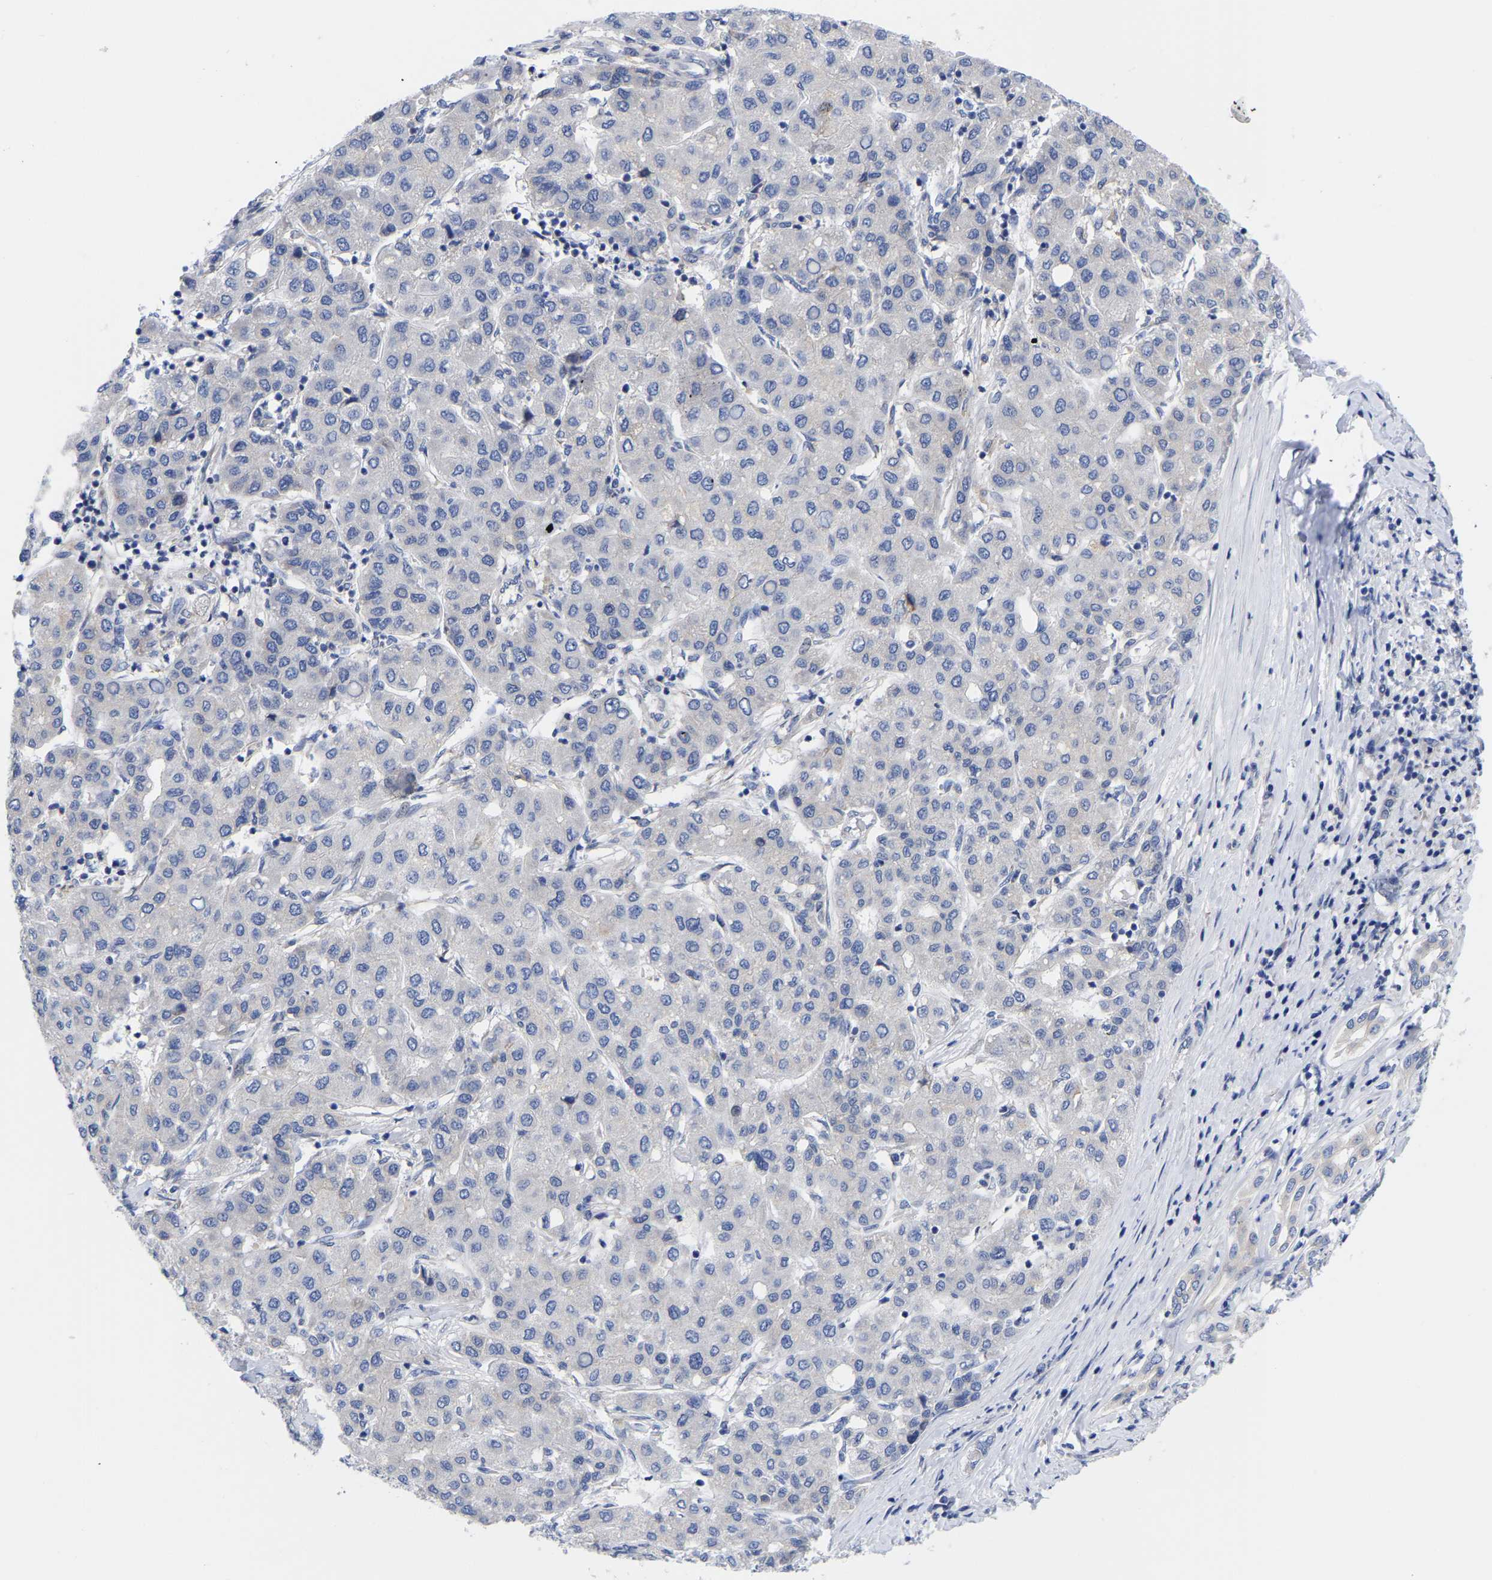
{"staining": {"intensity": "negative", "quantity": "none", "location": "none"}, "tissue": "liver cancer", "cell_type": "Tumor cells", "image_type": "cancer", "snomed": [{"axis": "morphology", "description": "Carcinoma, Hepatocellular, NOS"}, {"axis": "topography", "description": "Liver"}], "caption": "This is an IHC micrograph of liver cancer. There is no expression in tumor cells.", "gene": "CFAP298", "patient": {"sex": "male", "age": 65}}